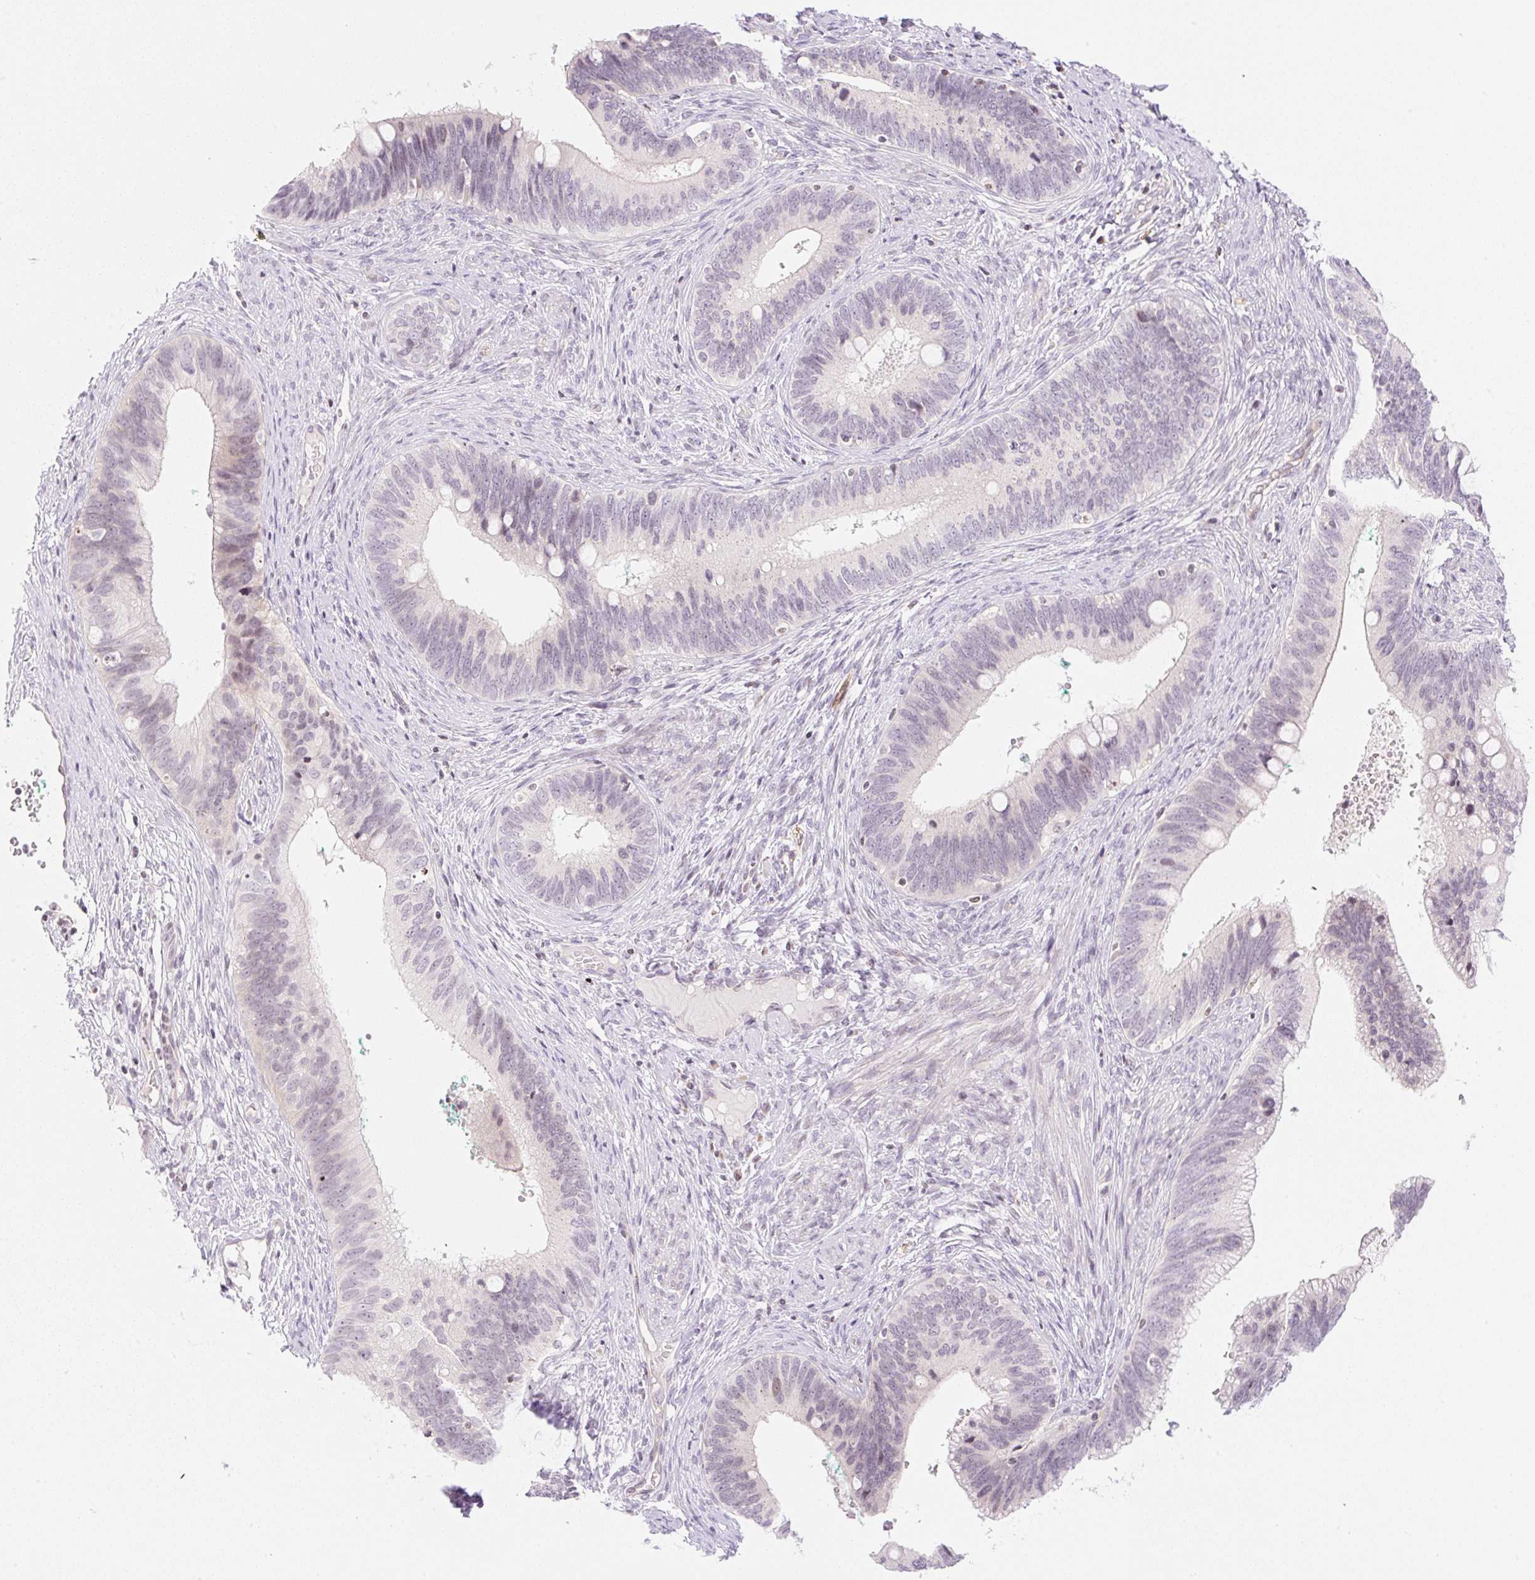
{"staining": {"intensity": "weak", "quantity": "<25%", "location": "nuclear"}, "tissue": "cervical cancer", "cell_type": "Tumor cells", "image_type": "cancer", "snomed": [{"axis": "morphology", "description": "Adenocarcinoma, NOS"}, {"axis": "topography", "description": "Cervix"}], "caption": "This is a histopathology image of immunohistochemistry (IHC) staining of adenocarcinoma (cervical), which shows no expression in tumor cells.", "gene": "CASKIN1", "patient": {"sex": "female", "age": 42}}